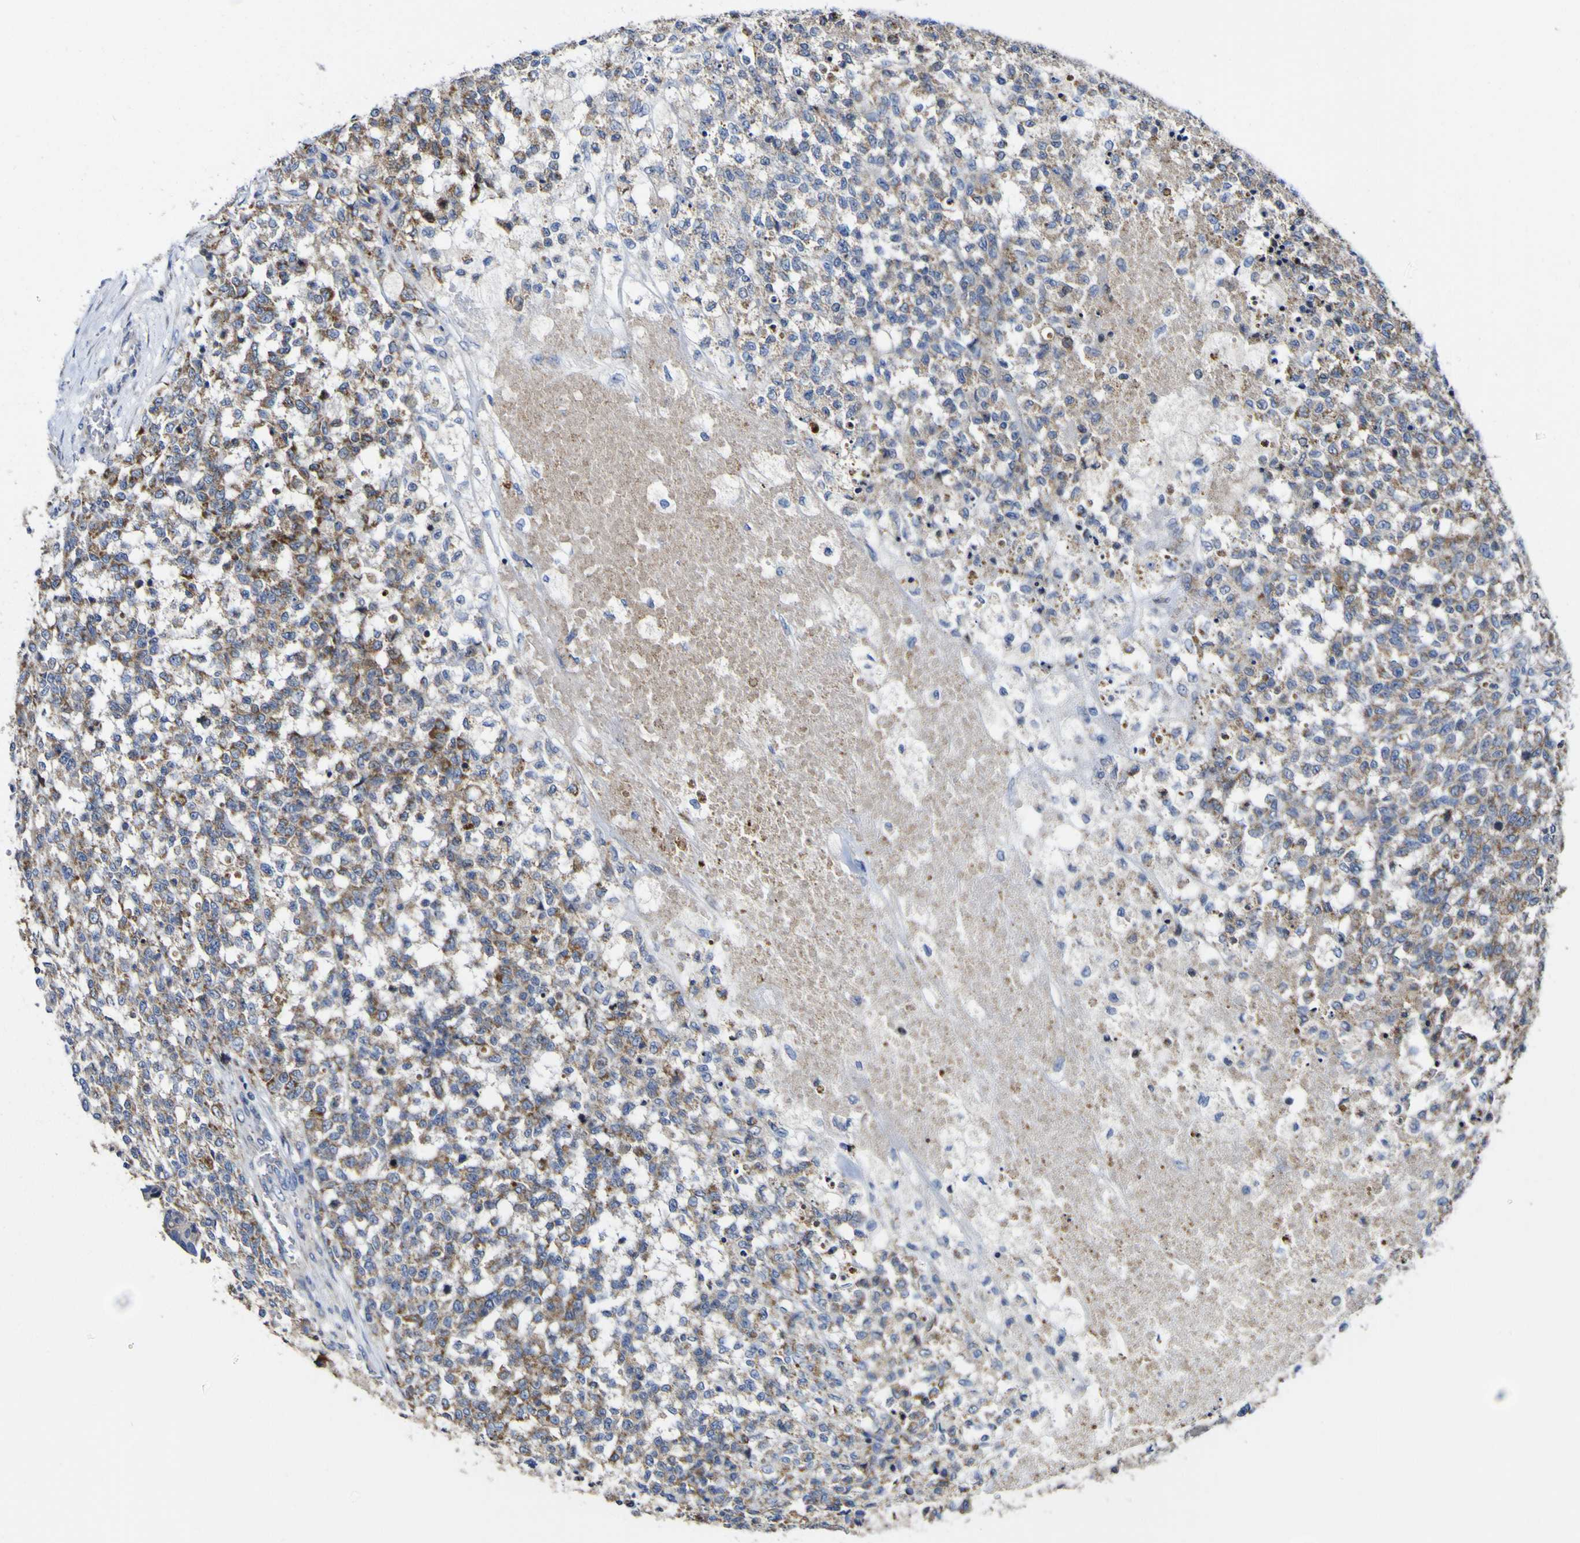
{"staining": {"intensity": "moderate", "quantity": ">75%", "location": "cytoplasmic/membranous"}, "tissue": "testis cancer", "cell_type": "Tumor cells", "image_type": "cancer", "snomed": [{"axis": "morphology", "description": "Seminoma, NOS"}, {"axis": "topography", "description": "Testis"}], "caption": "Immunohistochemical staining of human seminoma (testis) reveals moderate cytoplasmic/membranous protein staining in approximately >75% of tumor cells.", "gene": "CCDC90B", "patient": {"sex": "male", "age": 59}}